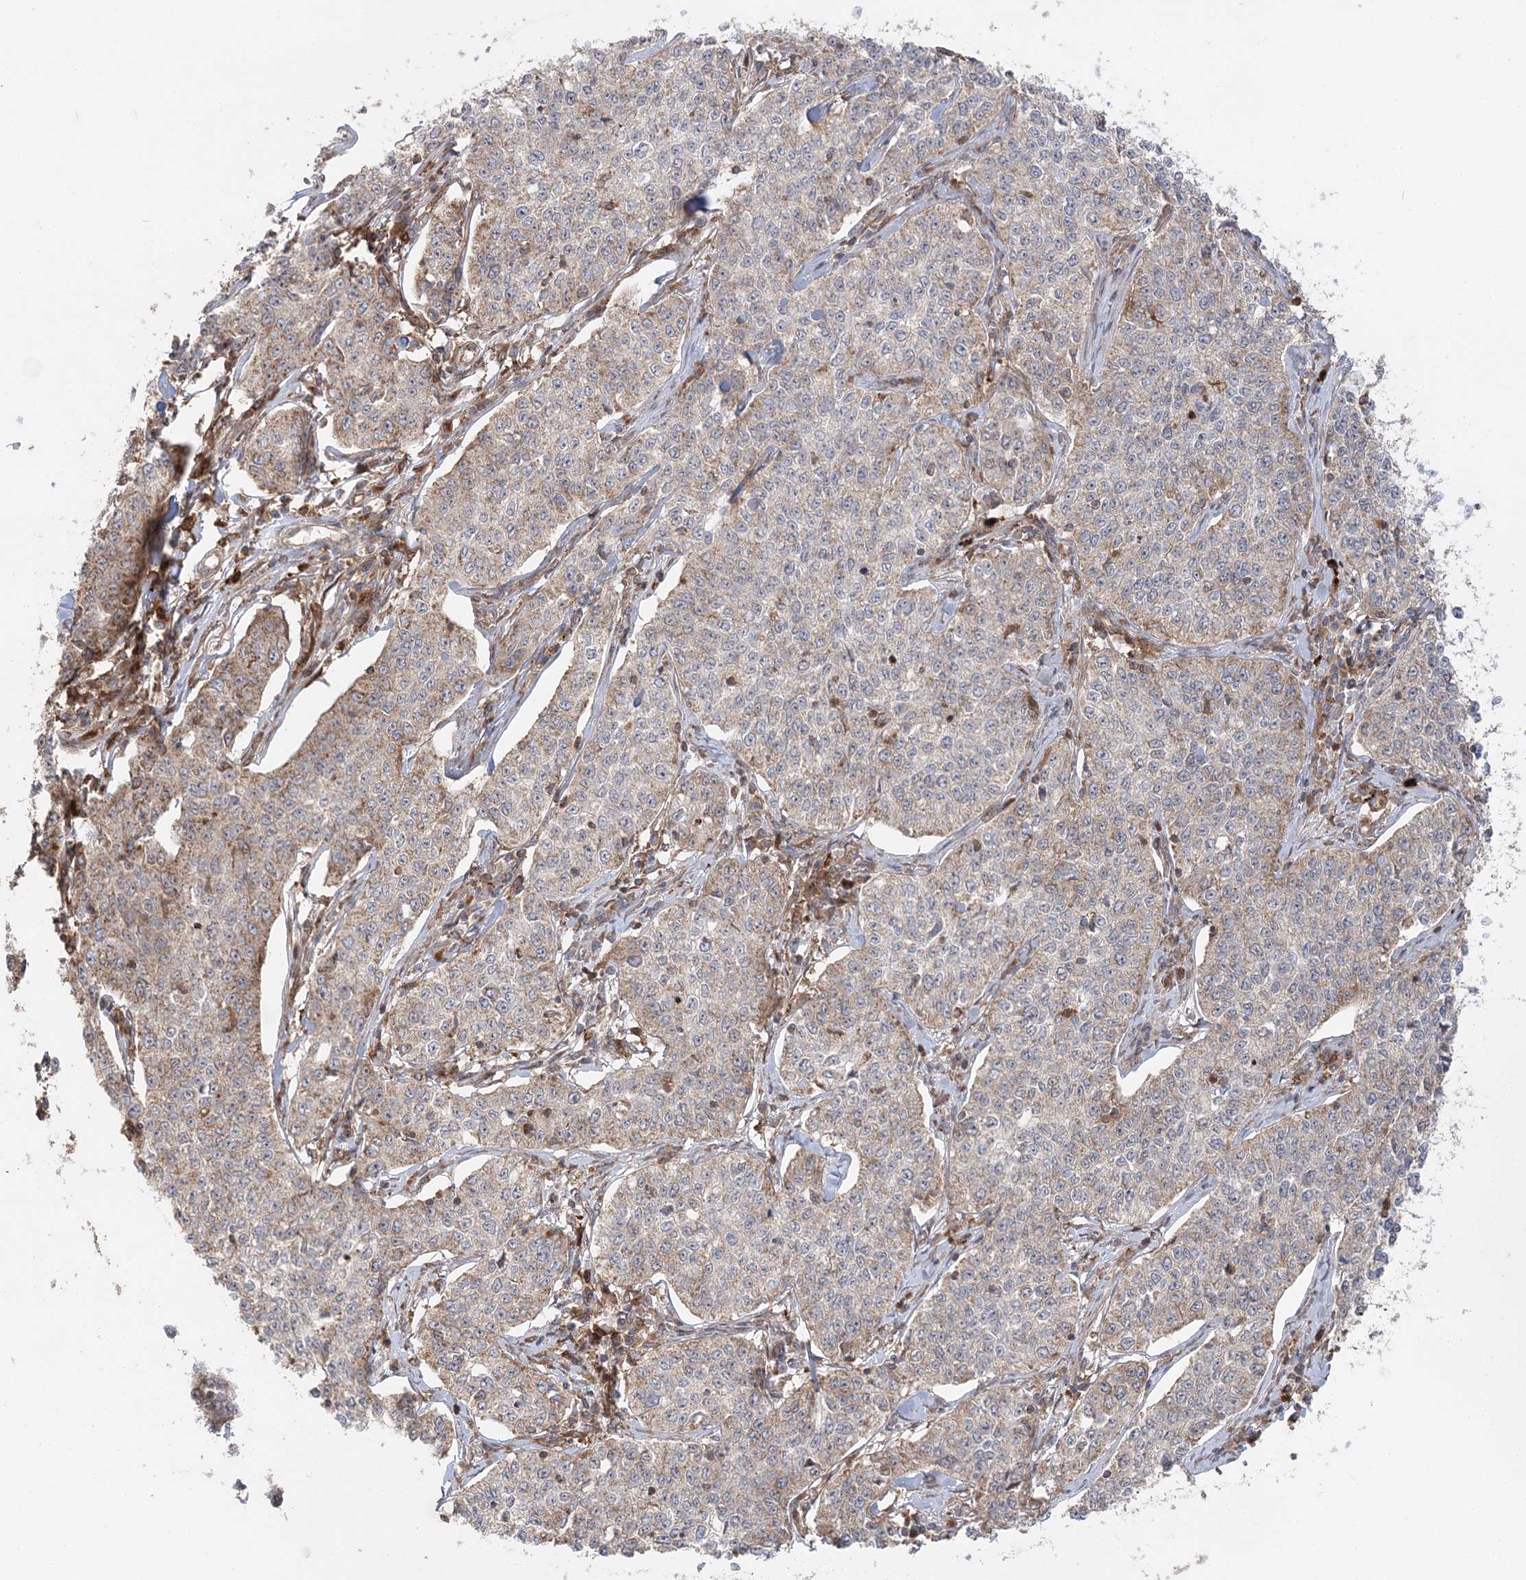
{"staining": {"intensity": "weak", "quantity": ">75%", "location": "cytoplasmic/membranous"}, "tissue": "cervical cancer", "cell_type": "Tumor cells", "image_type": "cancer", "snomed": [{"axis": "morphology", "description": "Squamous cell carcinoma, NOS"}, {"axis": "topography", "description": "Cervix"}], "caption": "A photomicrograph of cervical cancer (squamous cell carcinoma) stained for a protein shows weak cytoplasmic/membranous brown staining in tumor cells. (brown staining indicates protein expression, while blue staining denotes nuclei).", "gene": "LRPPRC", "patient": {"sex": "female", "age": 35}}